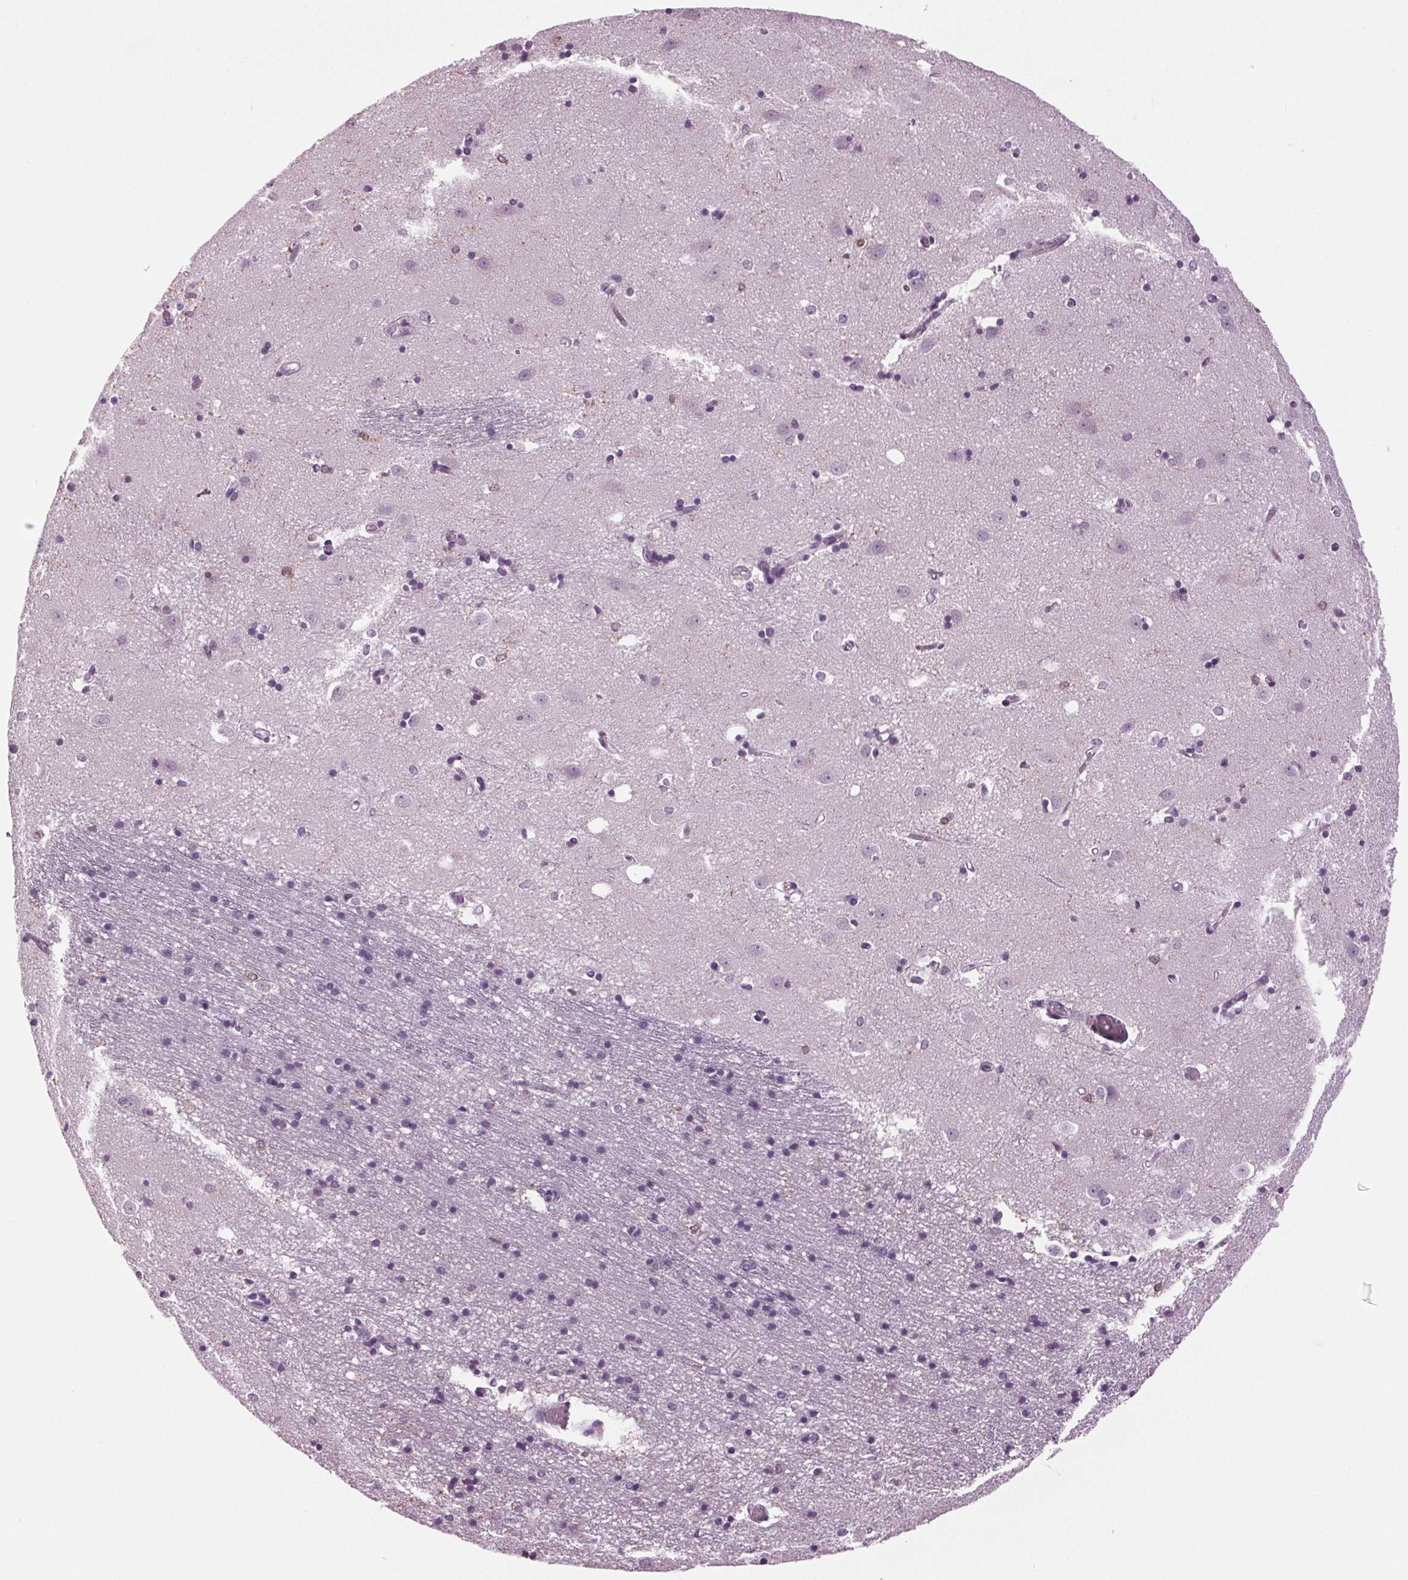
{"staining": {"intensity": "negative", "quantity": "none", "location": "none"}, "tissue": "caudate", "cell_type": "Glial cells", "image_type": "normal", "snomed": [{"axis": "morphology", "description": "Normal tissue, NOS"}, {"axis": "topography", "description": "Lateral ventricle wall"}], "caption": "There is no significant expression in glial cells of caudate. Nuclei are stained in blue.", "gene": "BTLA", "patient": {"sex": "male", "age": 54}}